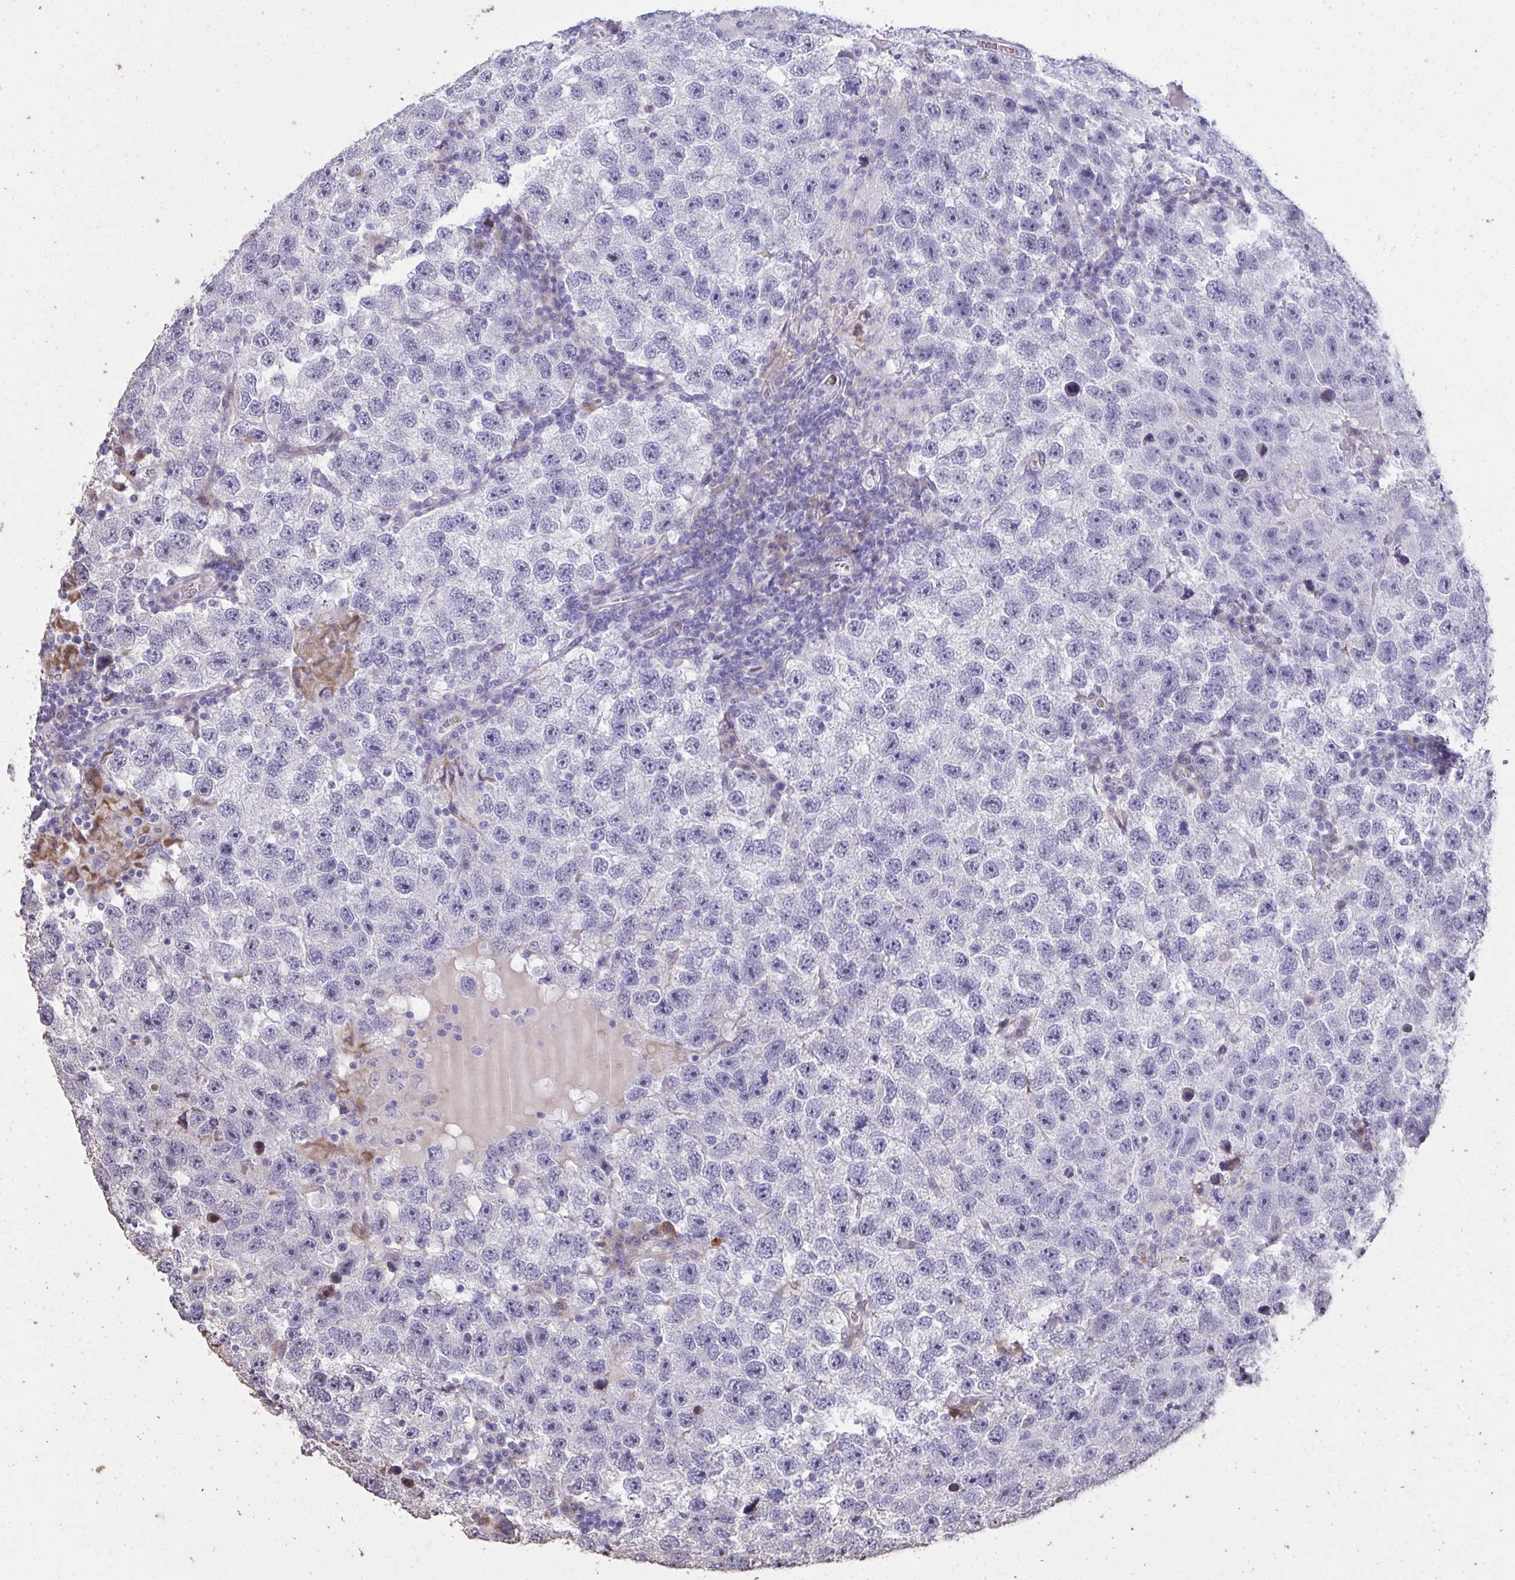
{"staining": {"intensity": "negative", "quantity": "none", "location": "none"}, "tissue": "testis cancer", "cell_type": "Tumor cells", "image_type": "cancer", "snomed": [{"axis": "morphology", "description": "Seminoma, NOS"}, {"axis": "topography", "description": "Testis"}], "caption": "An immunohistochemistry (IHC) micrograph of testis cancer is shown. There is no staining in tumor cells of testis cancer.", "gene": "FIBCD1", "patient": {"sex": "male", "age": 26}}